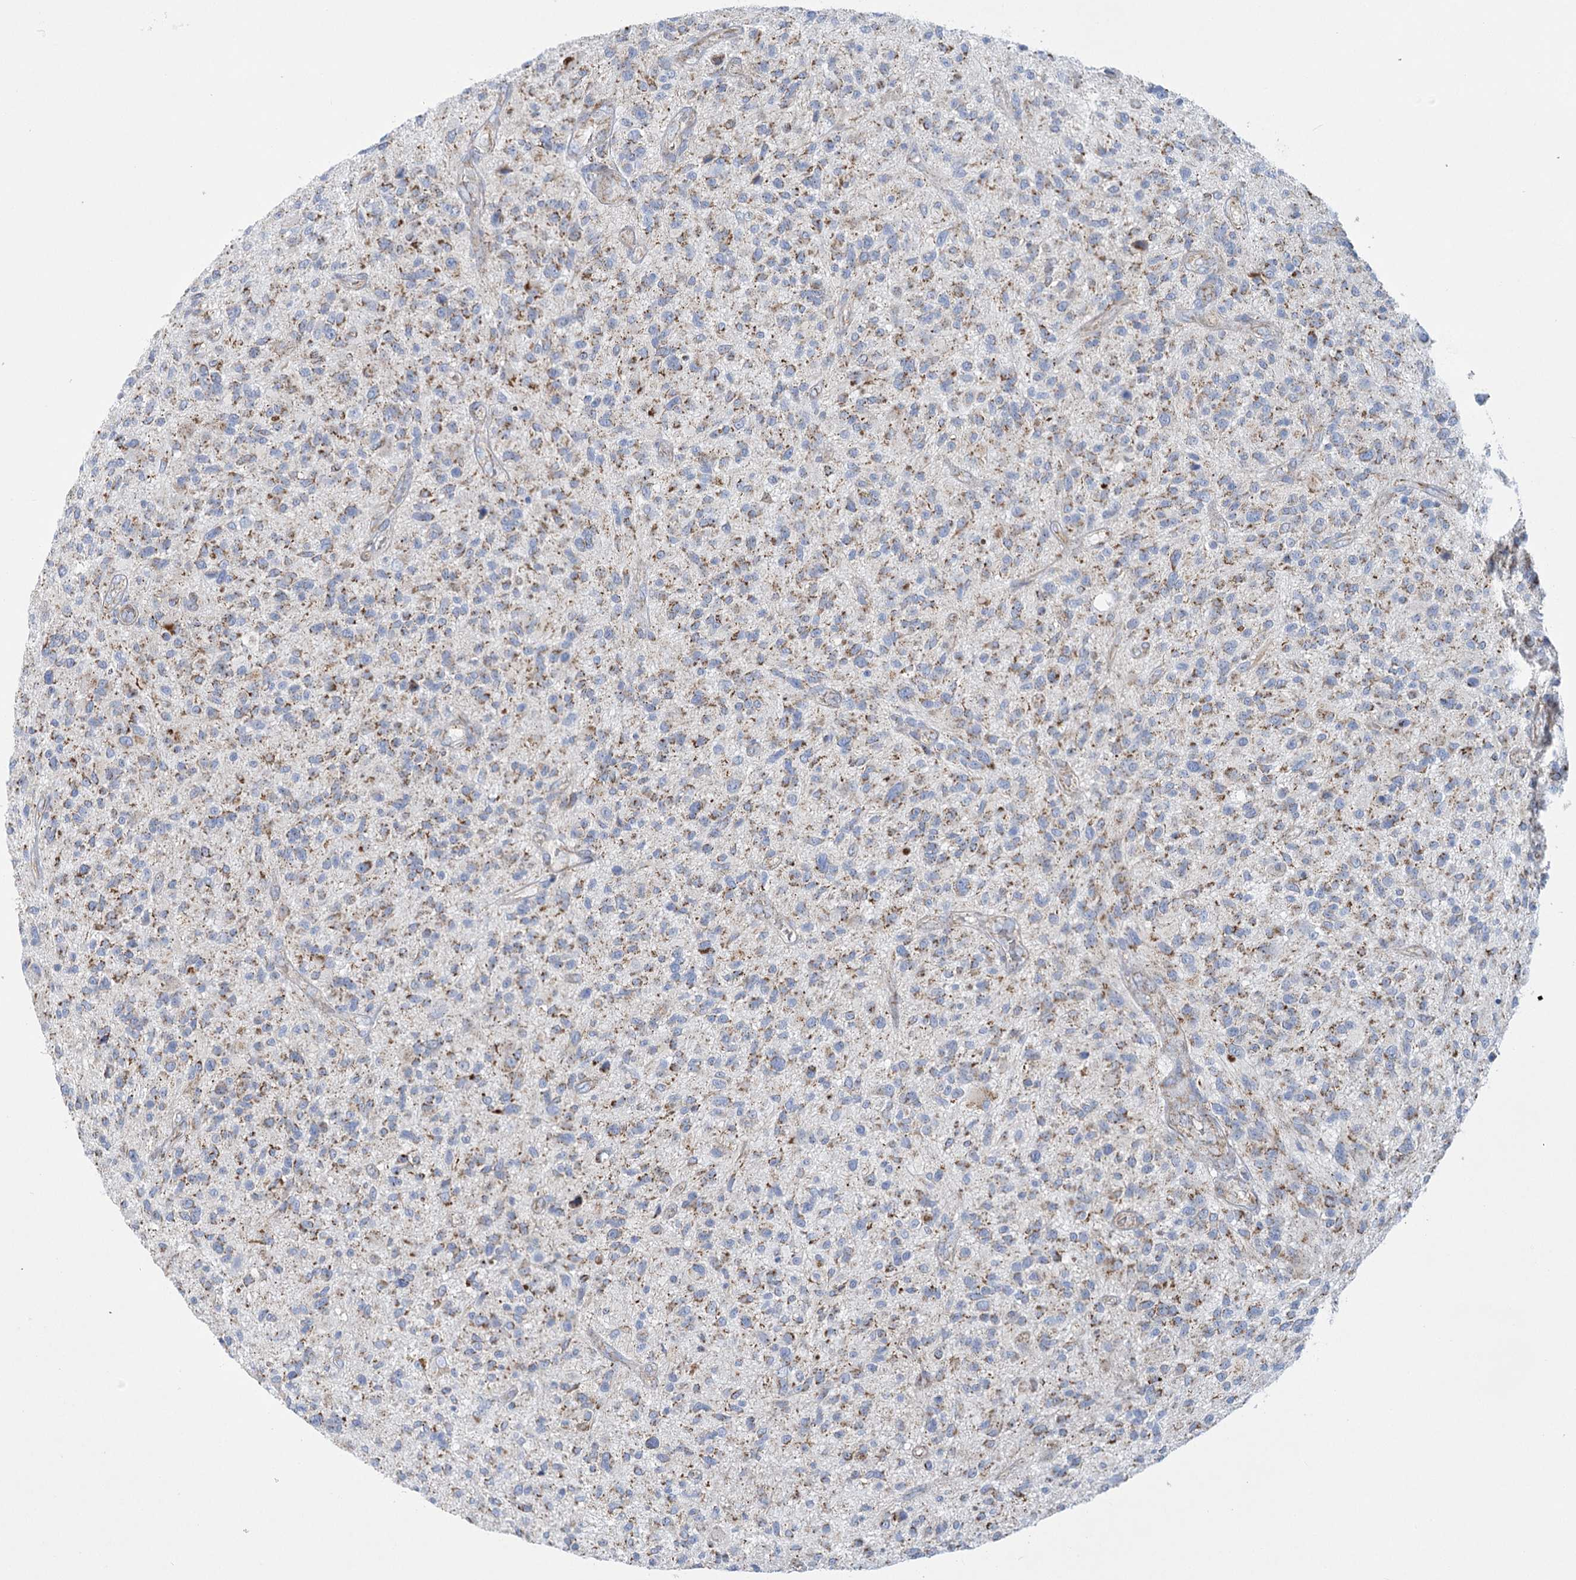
{"staining": {"intensity": "moderate", "quantity": "25%-75%", "location": "cytoplasmic/membranous"}, "tissue": "glioma", "cell_type": "Tumor cells", "image_type": "cancer", "snomed": [{"axis": "morphology", "description": "Glioma, malignant, High grade"}, {"axis": "topography", "description": "Brain"}], "caption": "Moderate cytoplasmic/membranous expression for a protein is present in about 25%-75% of tumor cells of glioma using immunohistochemistry (IHC).", "gene": "DHTKD1", "patient": {"sex": "male", "age": 47}}